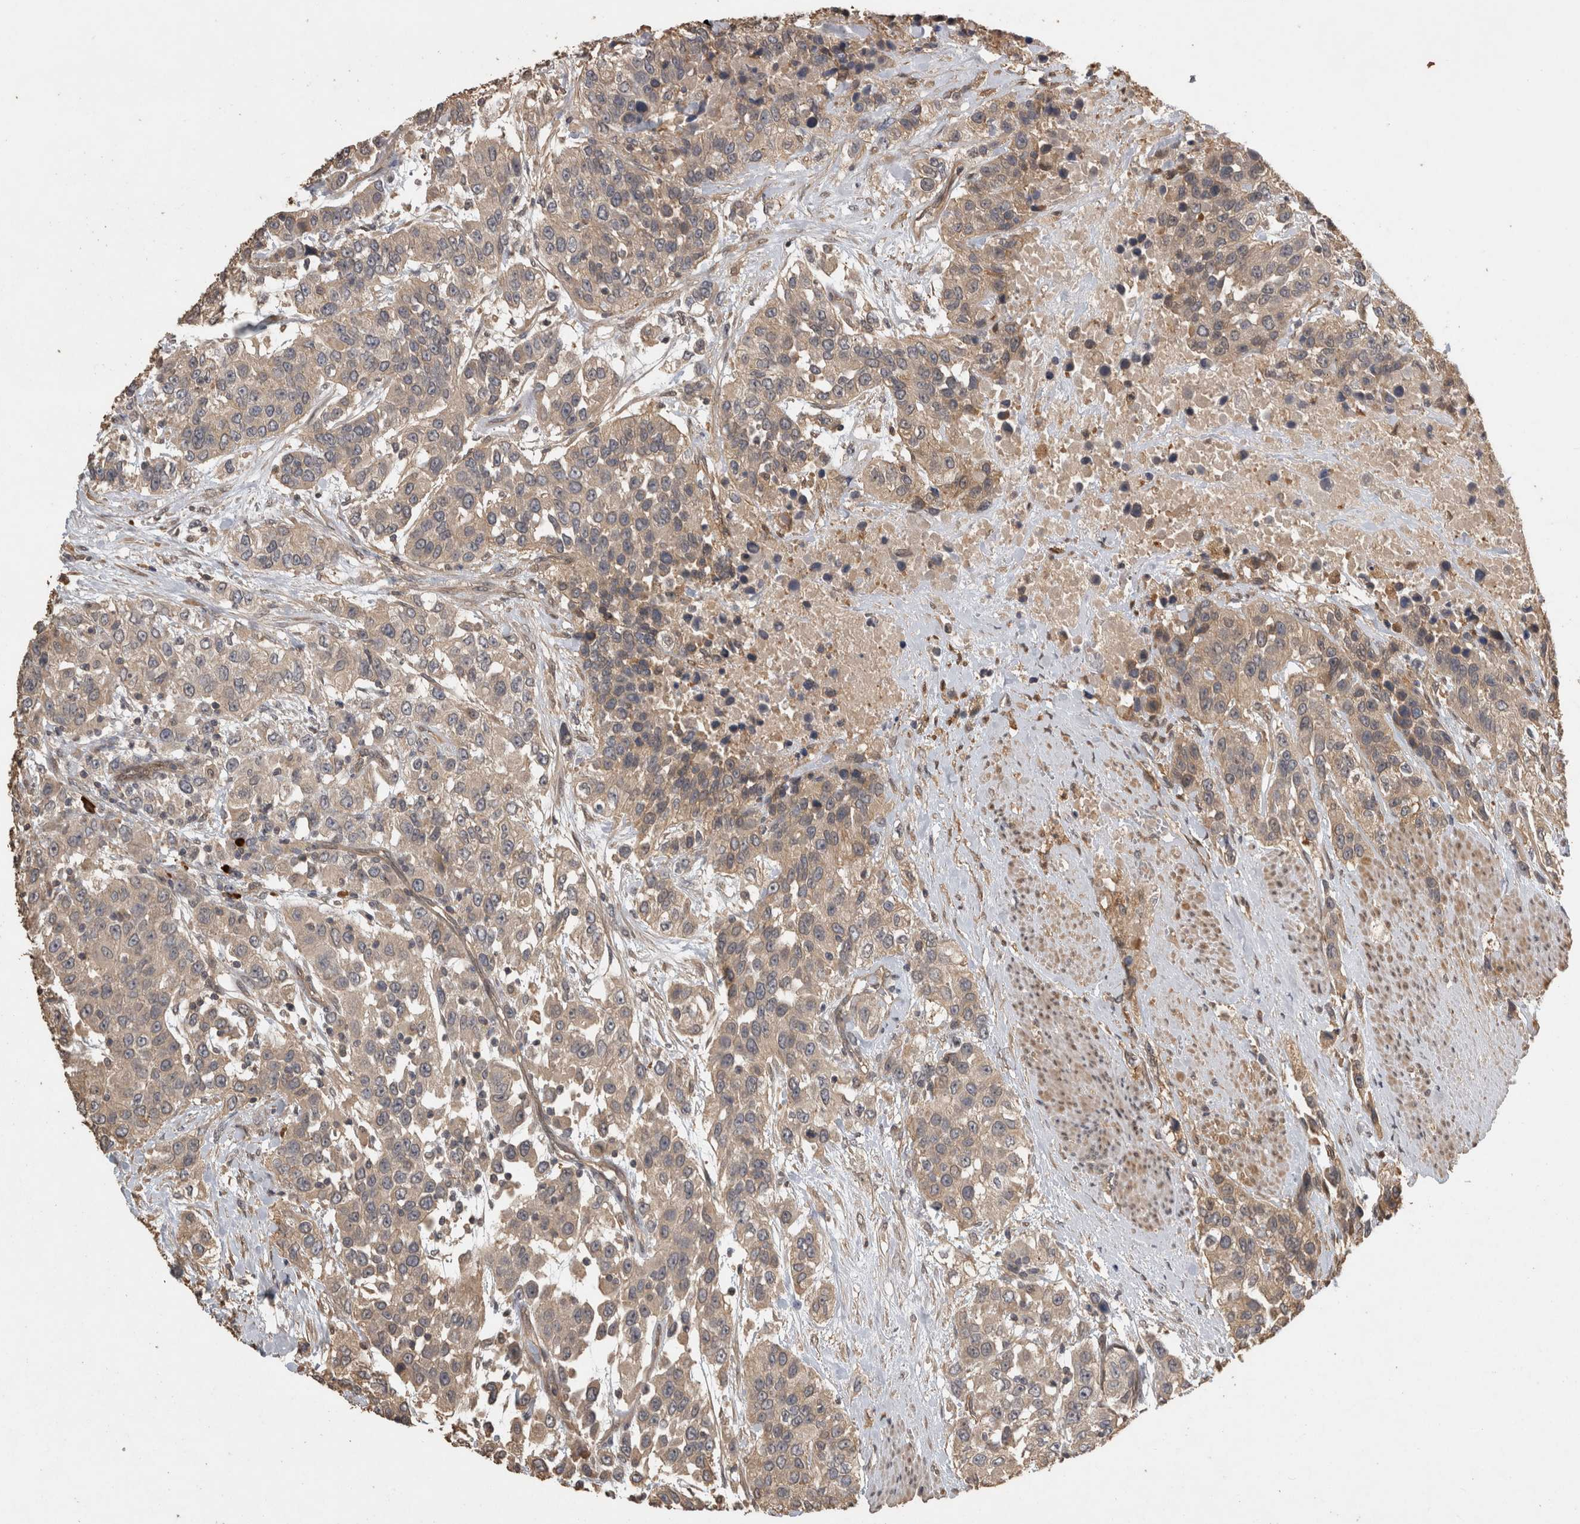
{"staining": {"intensity": "weak", "quantity": ">75%", "location": "cytoplasmic/membranous"}, "tissue": "urothelial cancer", "cell_type": "Tumor cells", "image_type": "cancer", "snomed": [{"axis": "morphology", "description": "Urothelial carcinoma, High grade"}, {"axis": "topography", "description": "Urinary bladder"}], "caption": "Immunohistochemistry image of neoplastic tissue: urothelial carcinoma (high-grade) stained using immunohistochemistry (IHC) exhibits low levels of weak protein expression localized specifically in the cytoplasmic/membranous of tumor cells, appearing as a cytoplasmic/membranous brown color.", "gene": "RHPN1", "patient": {"sex": "female", "age": 80}}